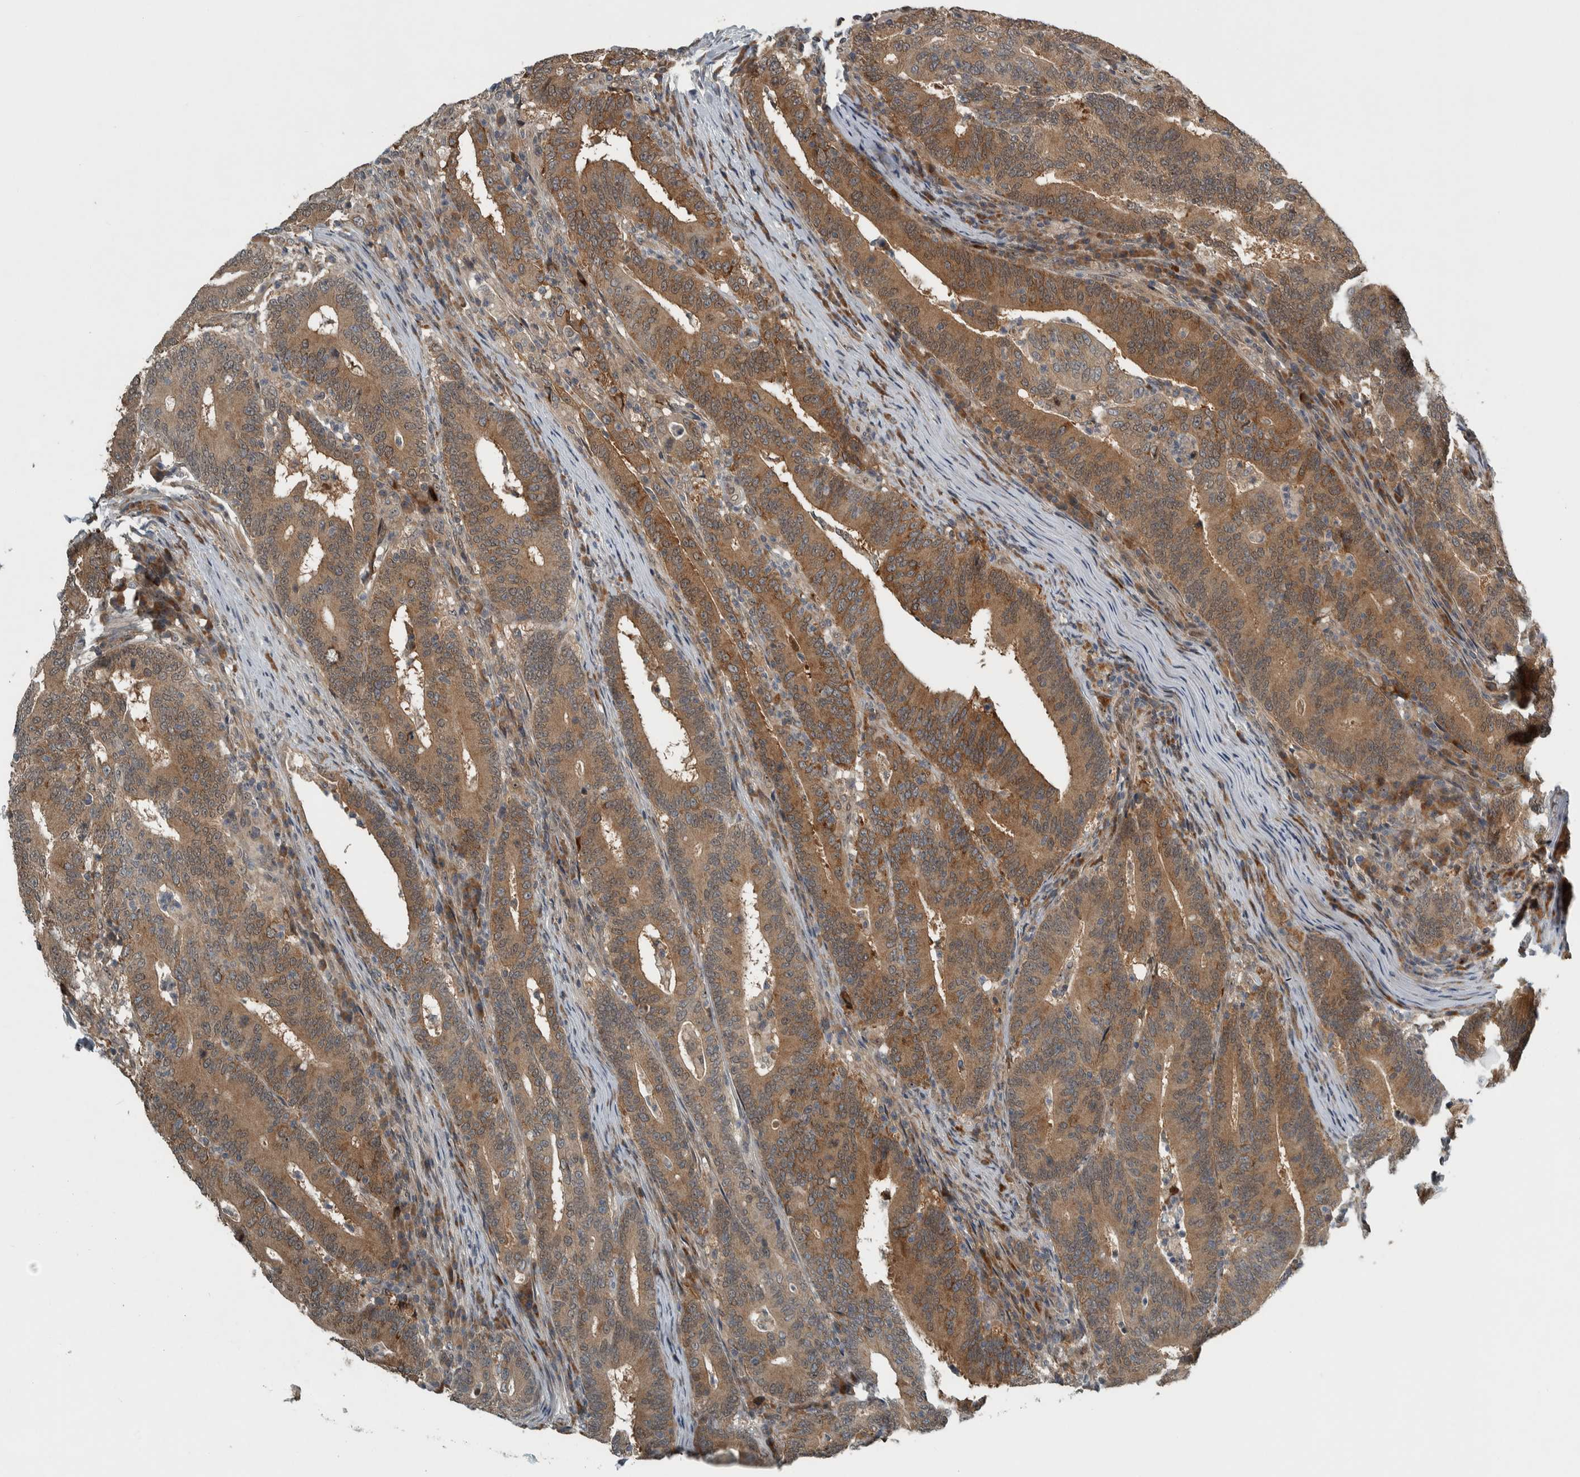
{"staining": {"intensity": "strong", "quantity": ">75%", "location": "cytoplasmic/membranous"}, "tissue": "colorectal cancer", "cell_type": "Tumor cells", "image_type": "cancer", "snomed": [{"axis": "morphology", "description": "Adenocarcinoma, NOS"}, {"axis": "topography", "description": "Colon"}], "caption": "Colorectal adenocarcinoma stained with DAB (3,3'-diaminobenzidine) immunohistochemistry (IHC) displays high levels of strong cytoplasmic/membranous positivity in approximately >75% of tumor cells.", "gene": "XPO5", "patient": {"sex": "female", "age": 66}}